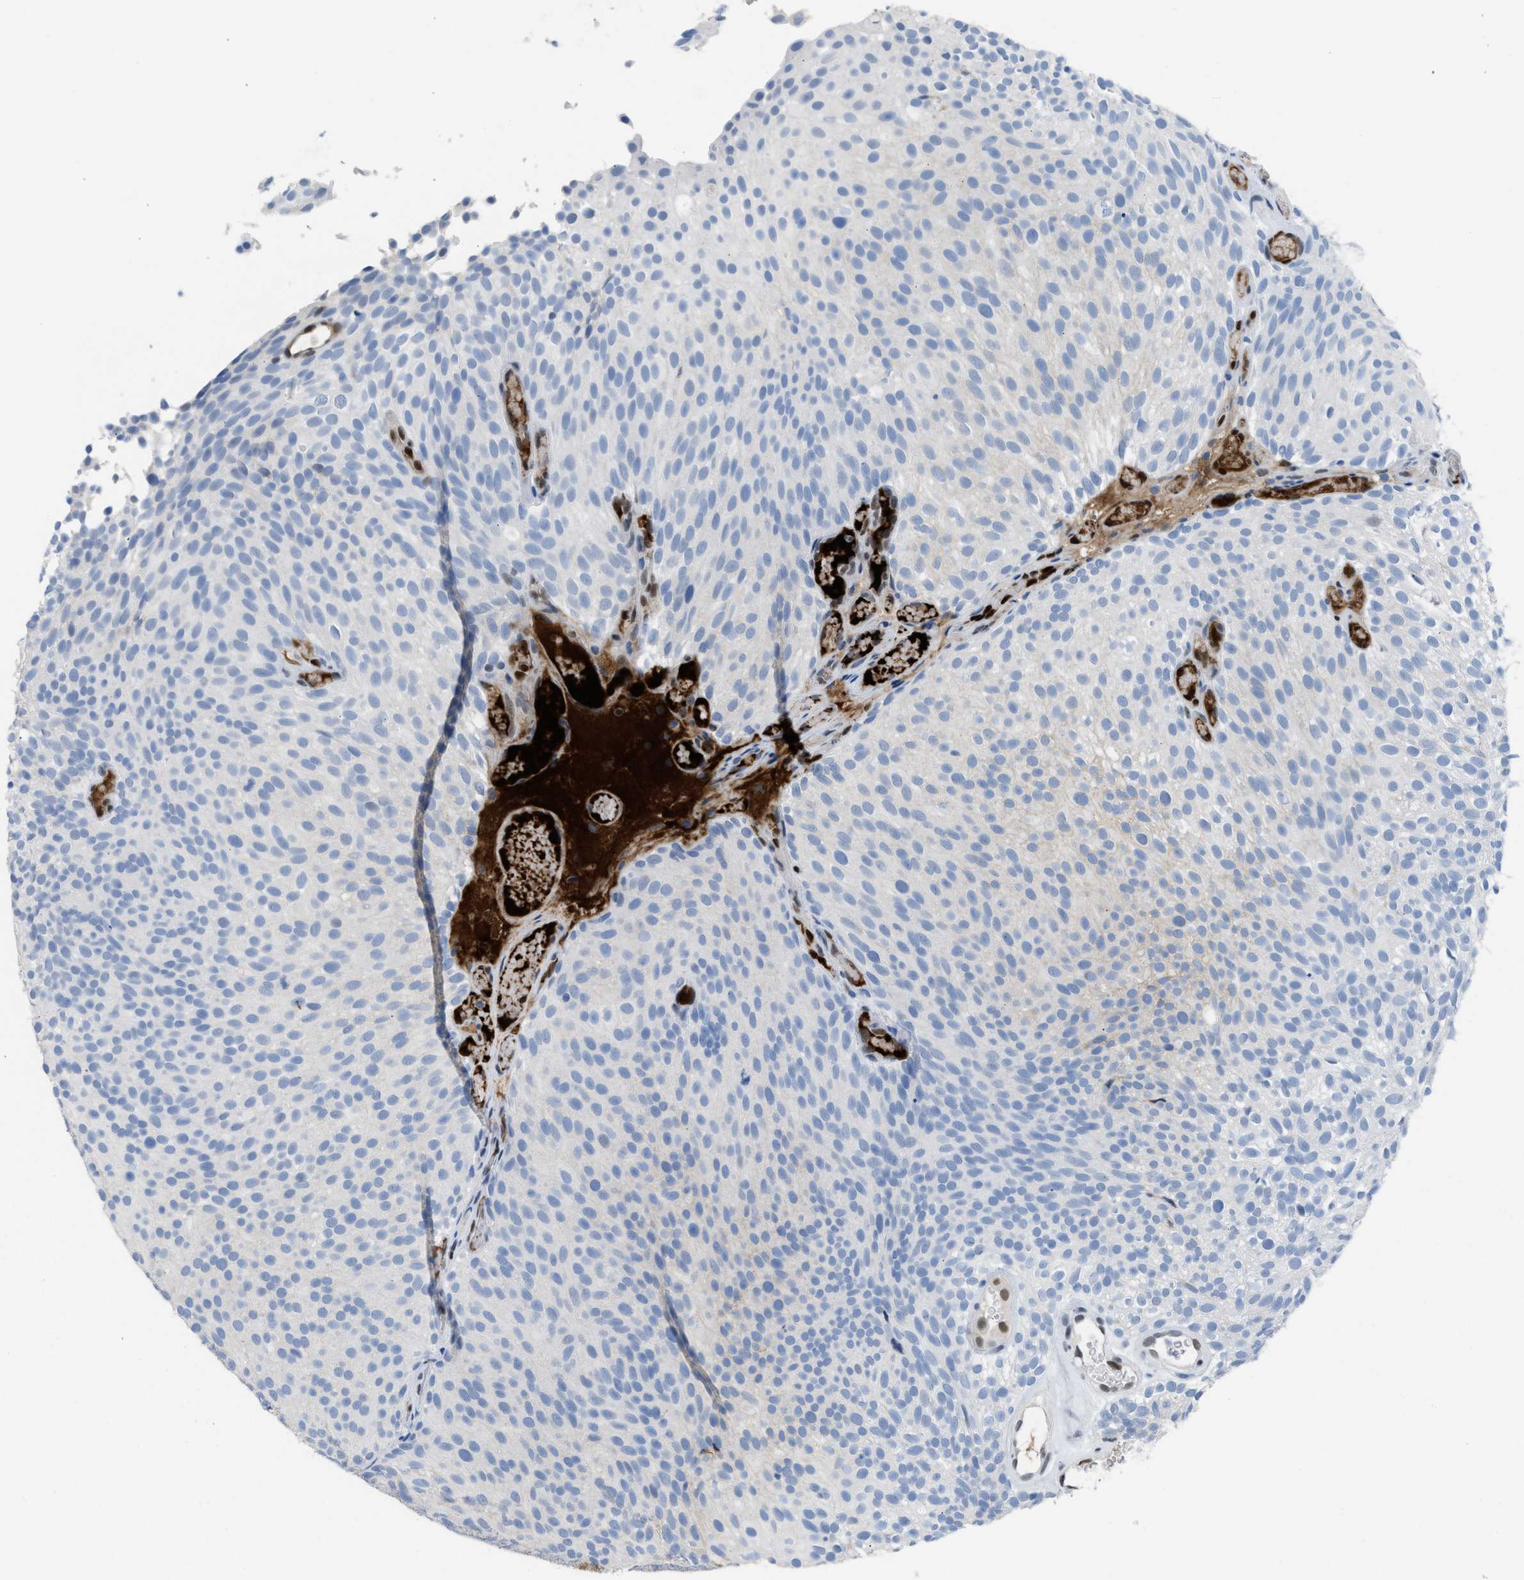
{"staining": {"intensity": "negative", "quantity": "none", "location": "none"}, "tissue": "urothelial cancer", "cell_type": "Tumor cells", "image_type": "cancer", "snomed": [{"axis": "morphology", "description": "Urothelial carcinoma, Low grade"}, {"axis": "topography", "description": "Urinary bladder"}], "caption": "There is no significant positivity in tumor cells of urothelial carcinoma (low-grade).", "gene": "LEF1", "patient": {"sex": "male", "age": 78}}